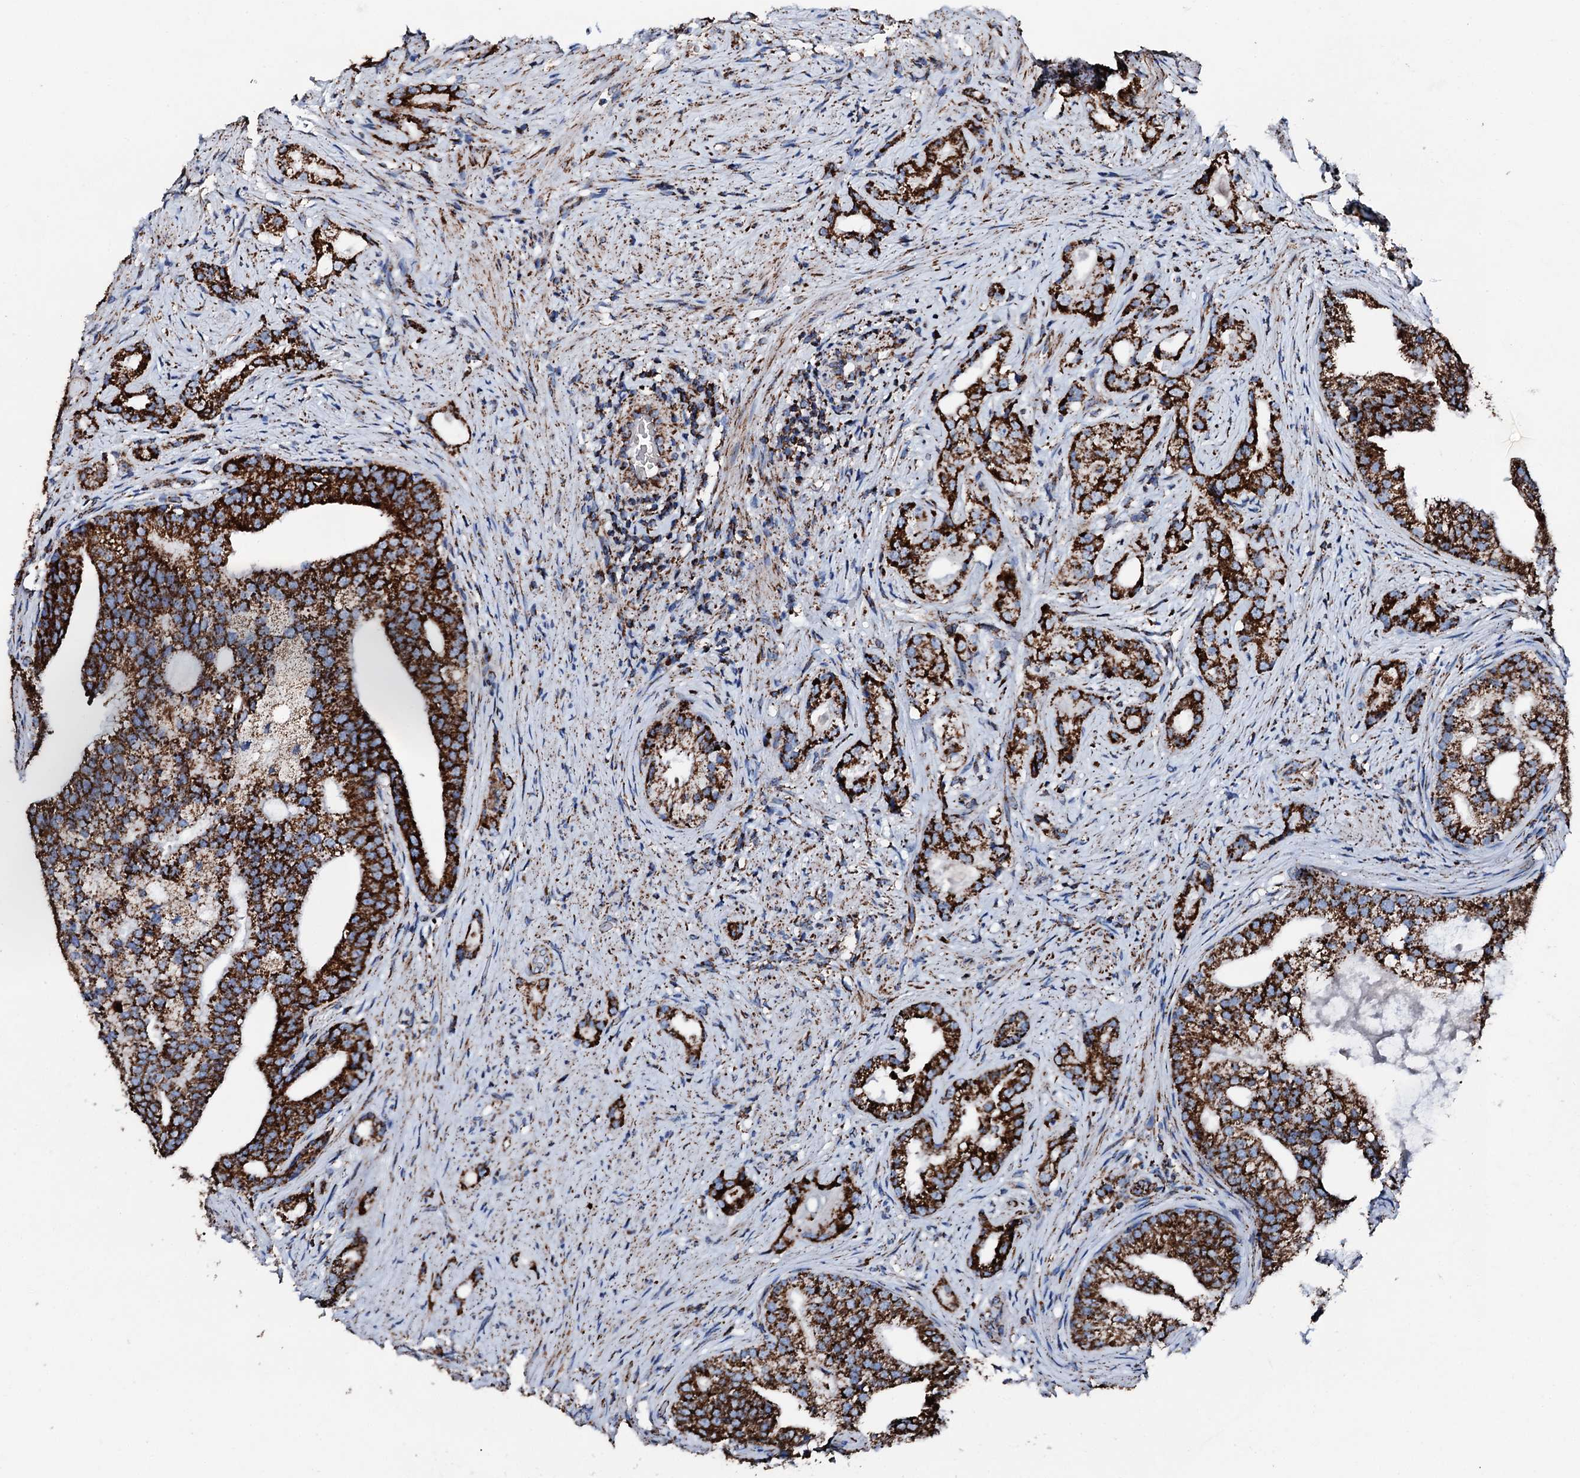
{"staining": {"intensity": "strong", "quantity": ">75%", "location": "cytoplasmic/membranous"}, "tissue": "prostate cancer", "cell_type": "Tumor cells", "image_type": "cancer", "snomed": [{"axis": "morphology", "description": "Adenocarcinoma, Low grade"}, {"axis": "topography", "description": "Prostate"}], "caption": "Protein staining by immunohistochemistry (IHC) reveals strong cytoplasmic/membranous staining in approximately >75% of tumor cells in prostate cancer (low-grade adenocarcinoma). (IHC, brightfield microscopy, high magnification).", "gene": "HADH", "patient": {"sex": "male", "age": 71}}